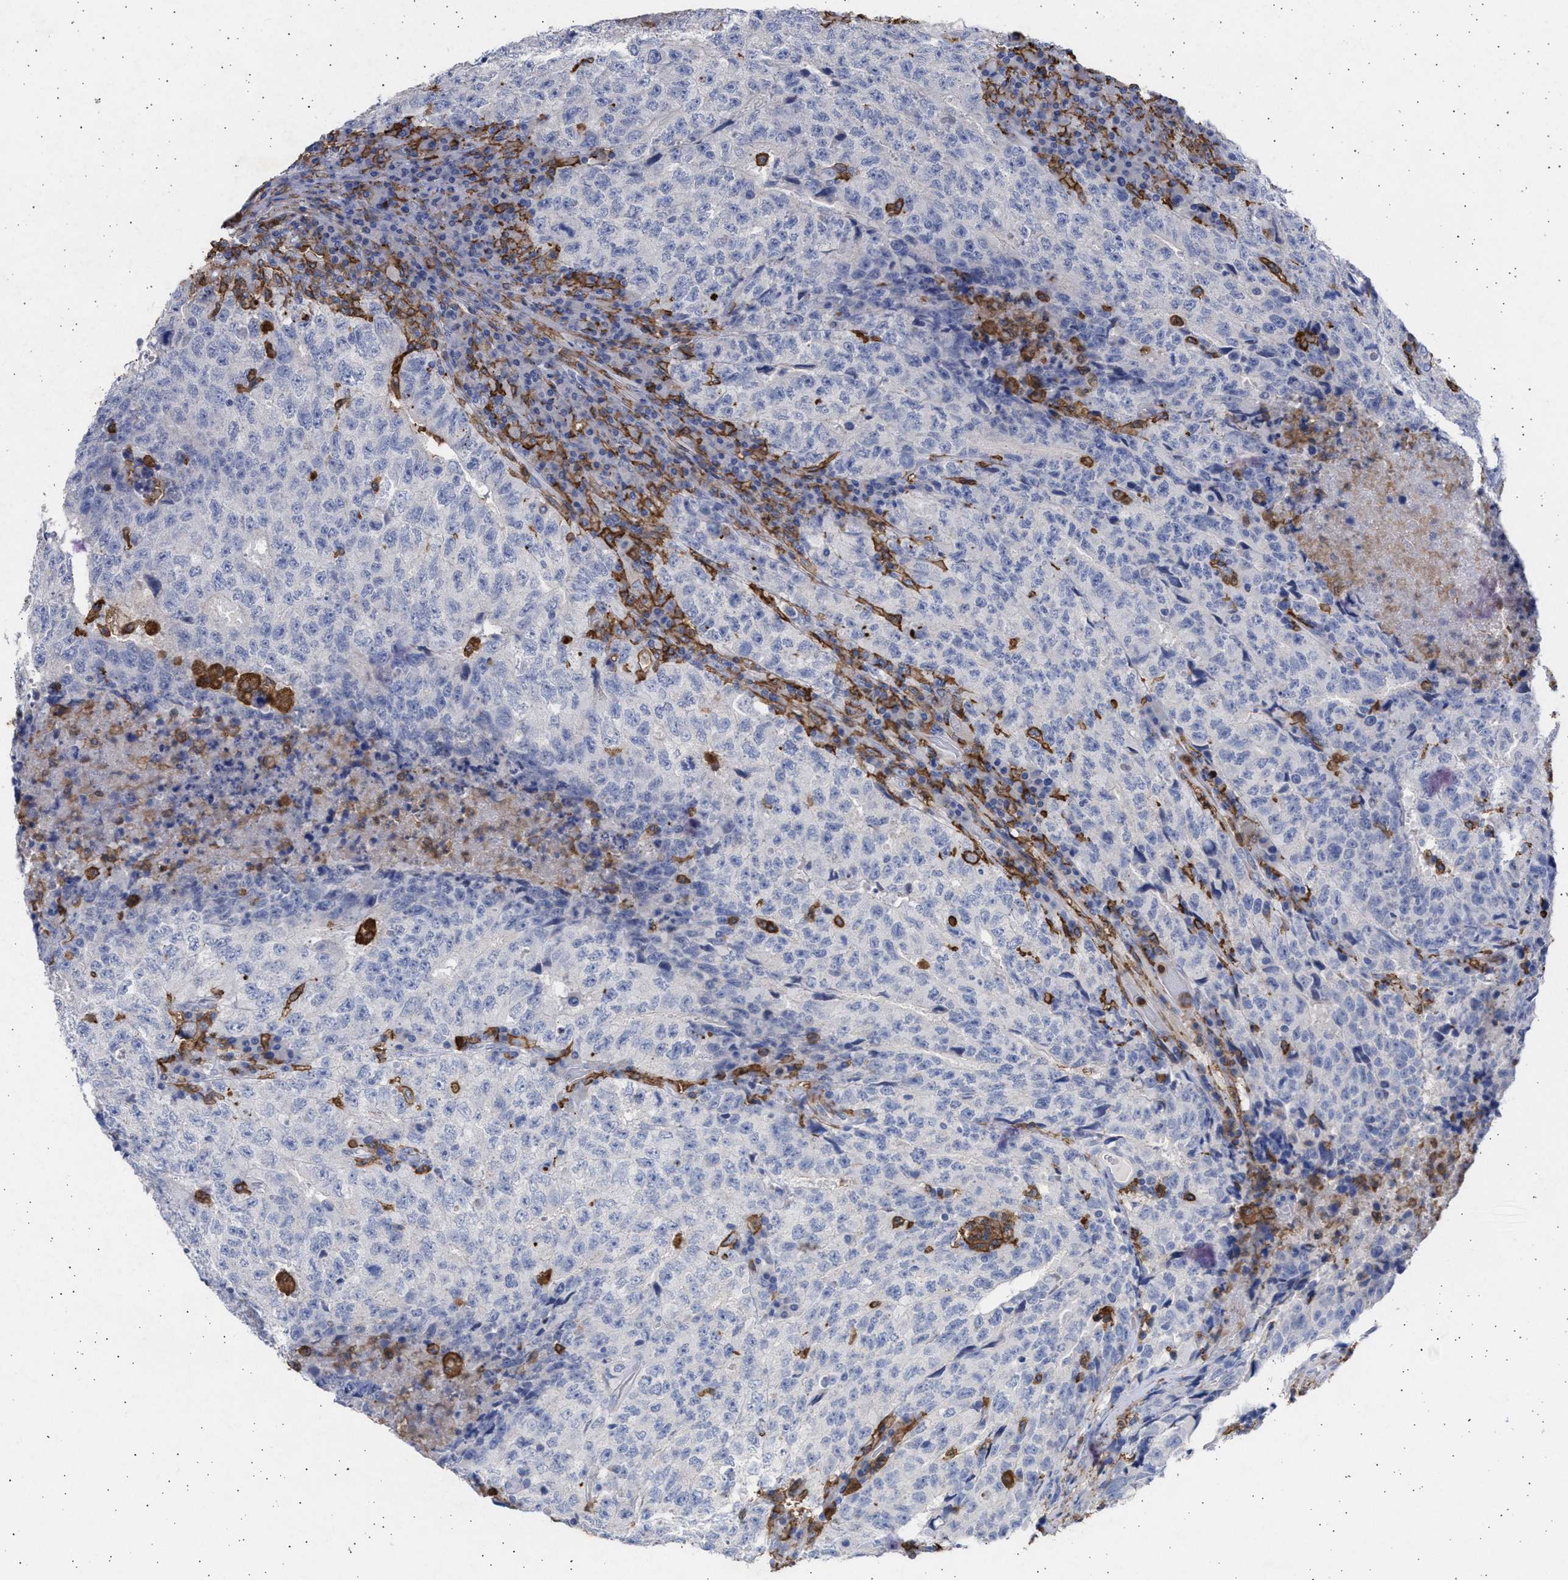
{"staining": {"intensity": "negative", "quantity": "none", "location": "none"}, "tissue": "testis cancer", "cell_type": "Tumor cells", "image_type": "cancer", "snomed": [{"axis": "morphology", "description": "Necrosis, NOS"}, {"axis": "morphology", "description": "Carcinoma, Embryonal, NOS"}, {"axis": "topography", "description": "Testis"}], "caption": "Immunohistochemical staining of human testis embryonal carcinoma demonstrates no significant expression in tumor cells.", "gene": "FCER1A", "patient": {"sex": "male", "age": 19}}